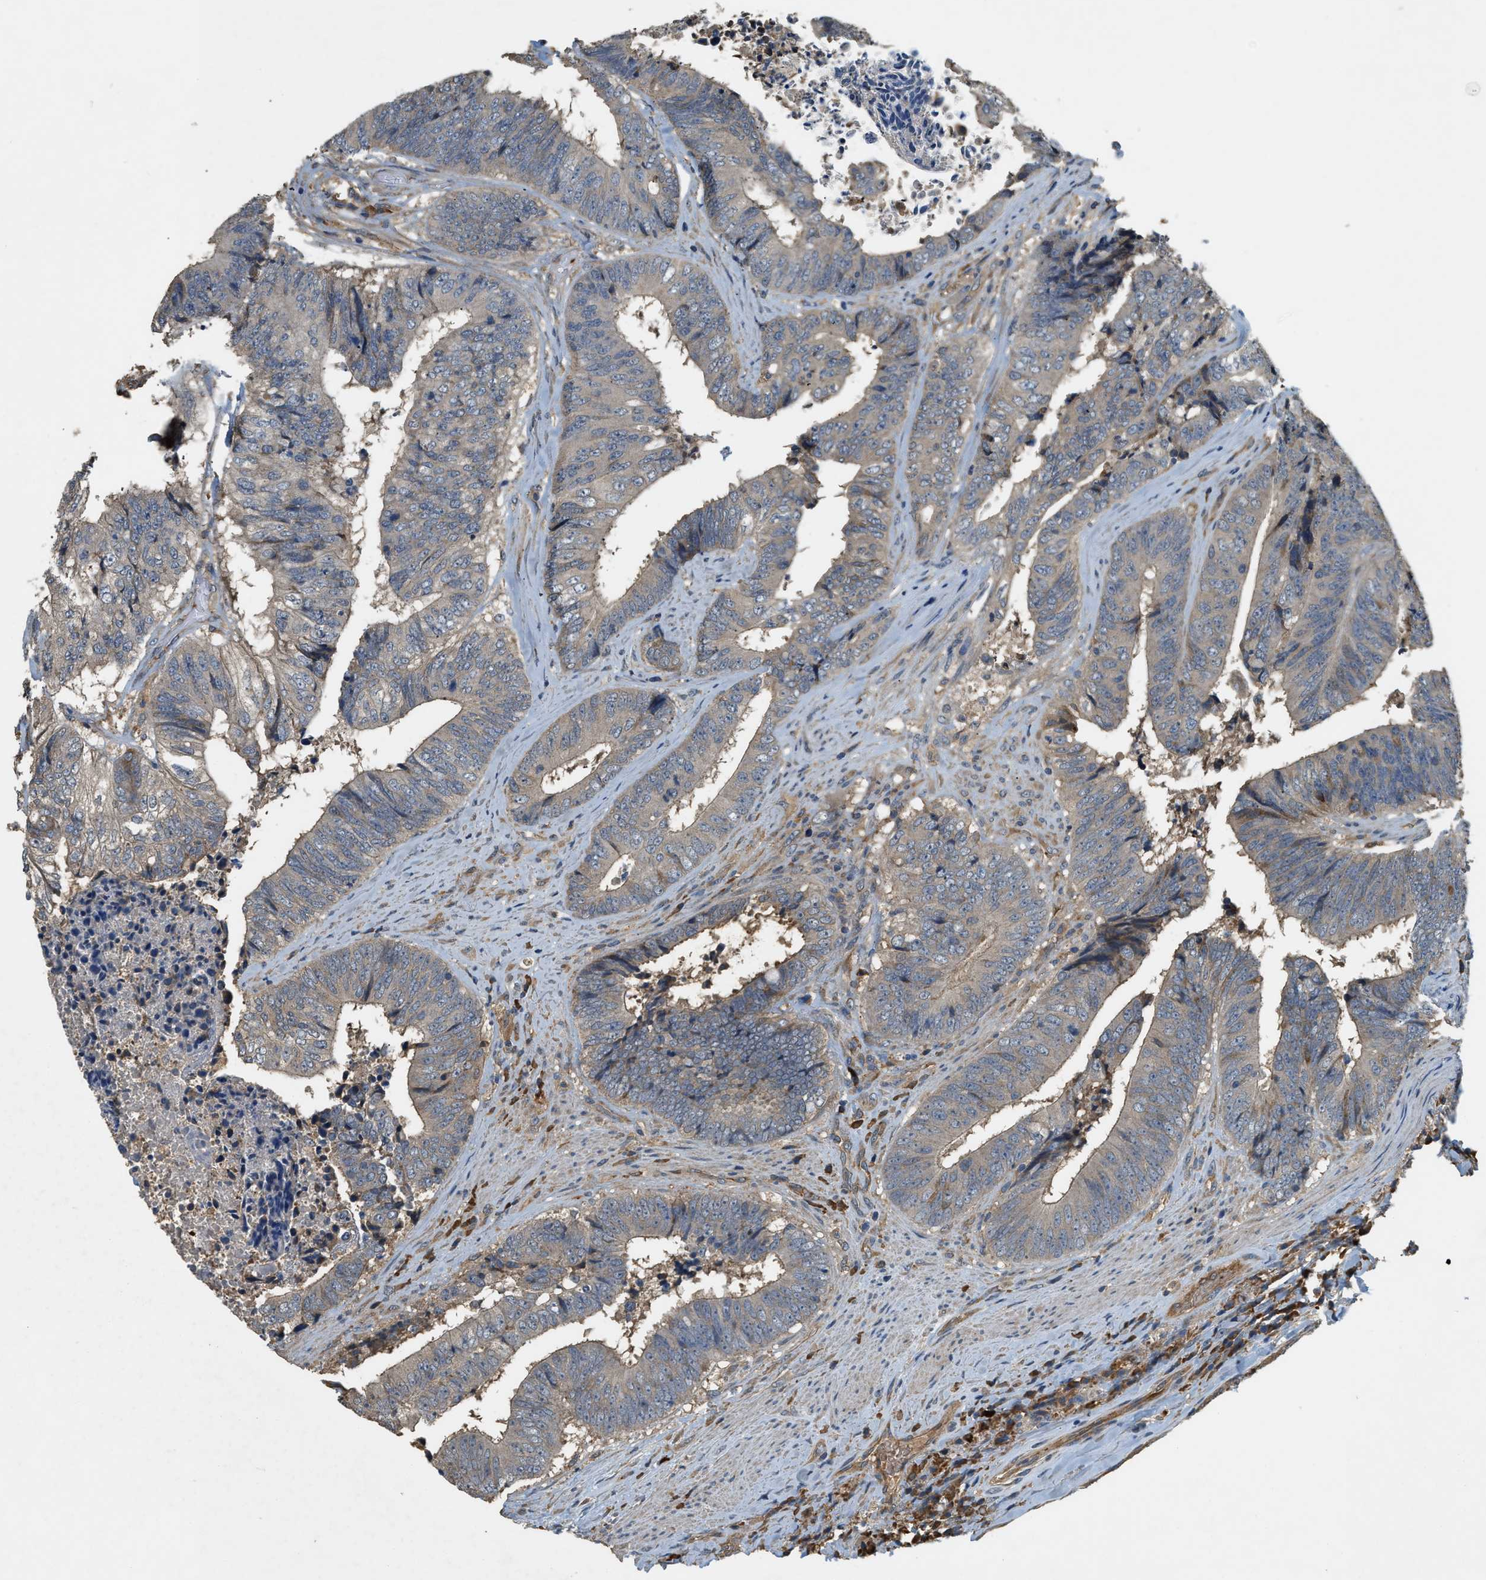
{"staining": {"intensity": "moderate", "quantity": "25%-75%", "location": "cytoplasmic/membranous"}, "tissue": "colorectal cancer", "cell_type": "Tumor cells", "image_type": "cancer", "snomed": [{"axis": "morphology", "description": "Adenocarcinoma, NOS"}, {"axis": "topography", "description": "Rectum"}], "caption": "This micrograph displays colorectal adenocarcinoma stained with immunohistochemistry to label a protein in brown. The cytoplasmic/membranous of tumor cells show moderate positivity for the protein. Nuclei are counter-stained blue.", "gene": "CFLAR", "patient": {"sex": "male", "age": 72}}